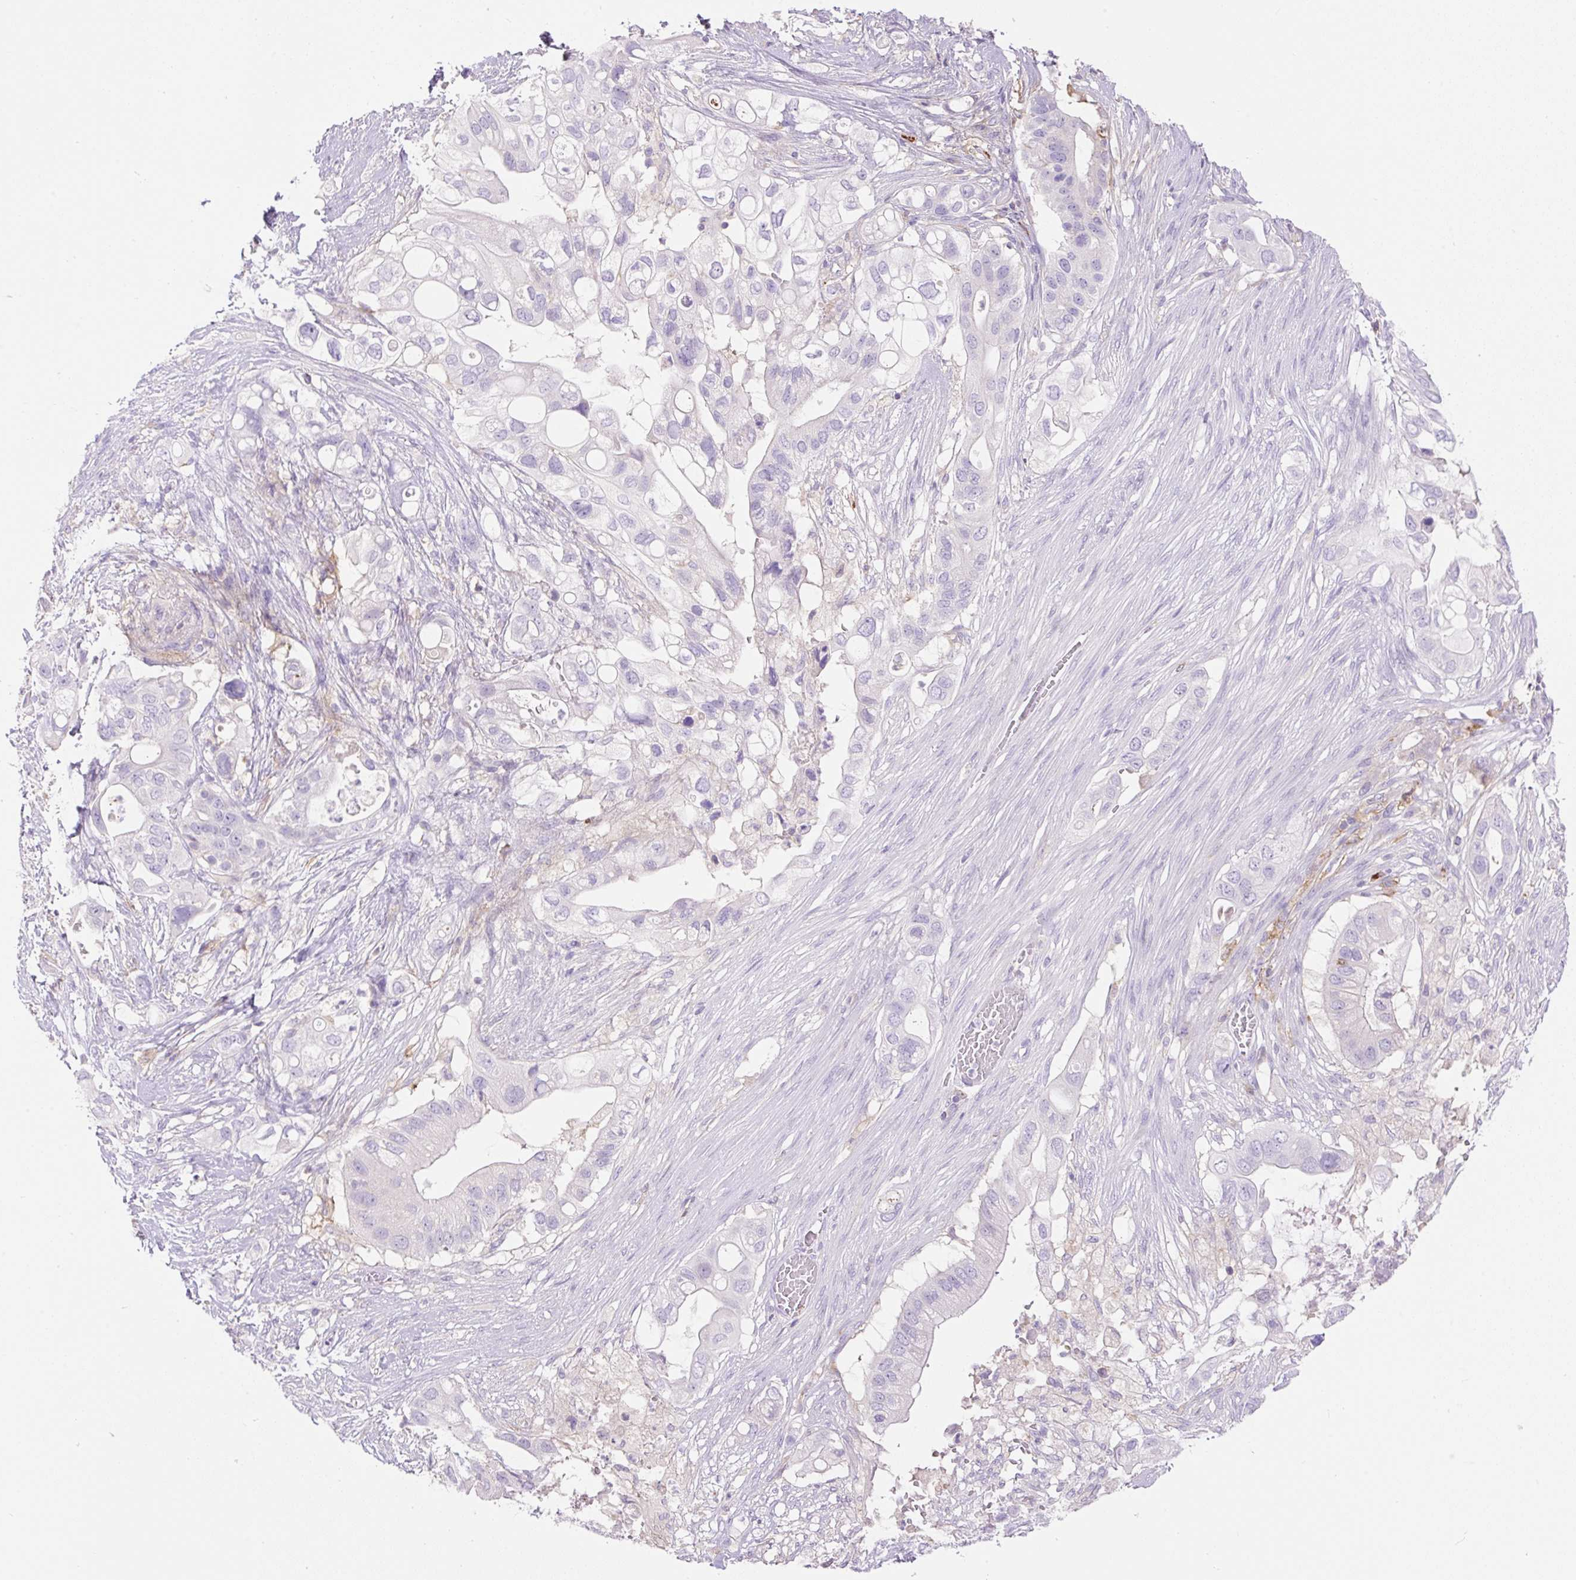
{"staining": {"intensity": "negative", "quantity": "none", "location": "none"}, "tissue": "pancreatic cancer", "cell_type": "Tumor cells", "image_type": "cancer", "snomed": [{"axis": "morphology", "description": "Adenocarcinoma, NOS"}, {"axis": "topography", "description": "Pancreas"}], "caption": "This micrograph is of pancreatic adenocarcinoma stained with immunohistochemistry to label a protein in brown with the nuclei are counter-stained blue. There is no positivity in tumor cells. Brightfield microscopy of immunohistochemistry stained with DAB (brown) and hematoxylin (blue), captured at high magnification.", "gene": "TDRD15", "patient": {"sex": "female", "age": 72}}